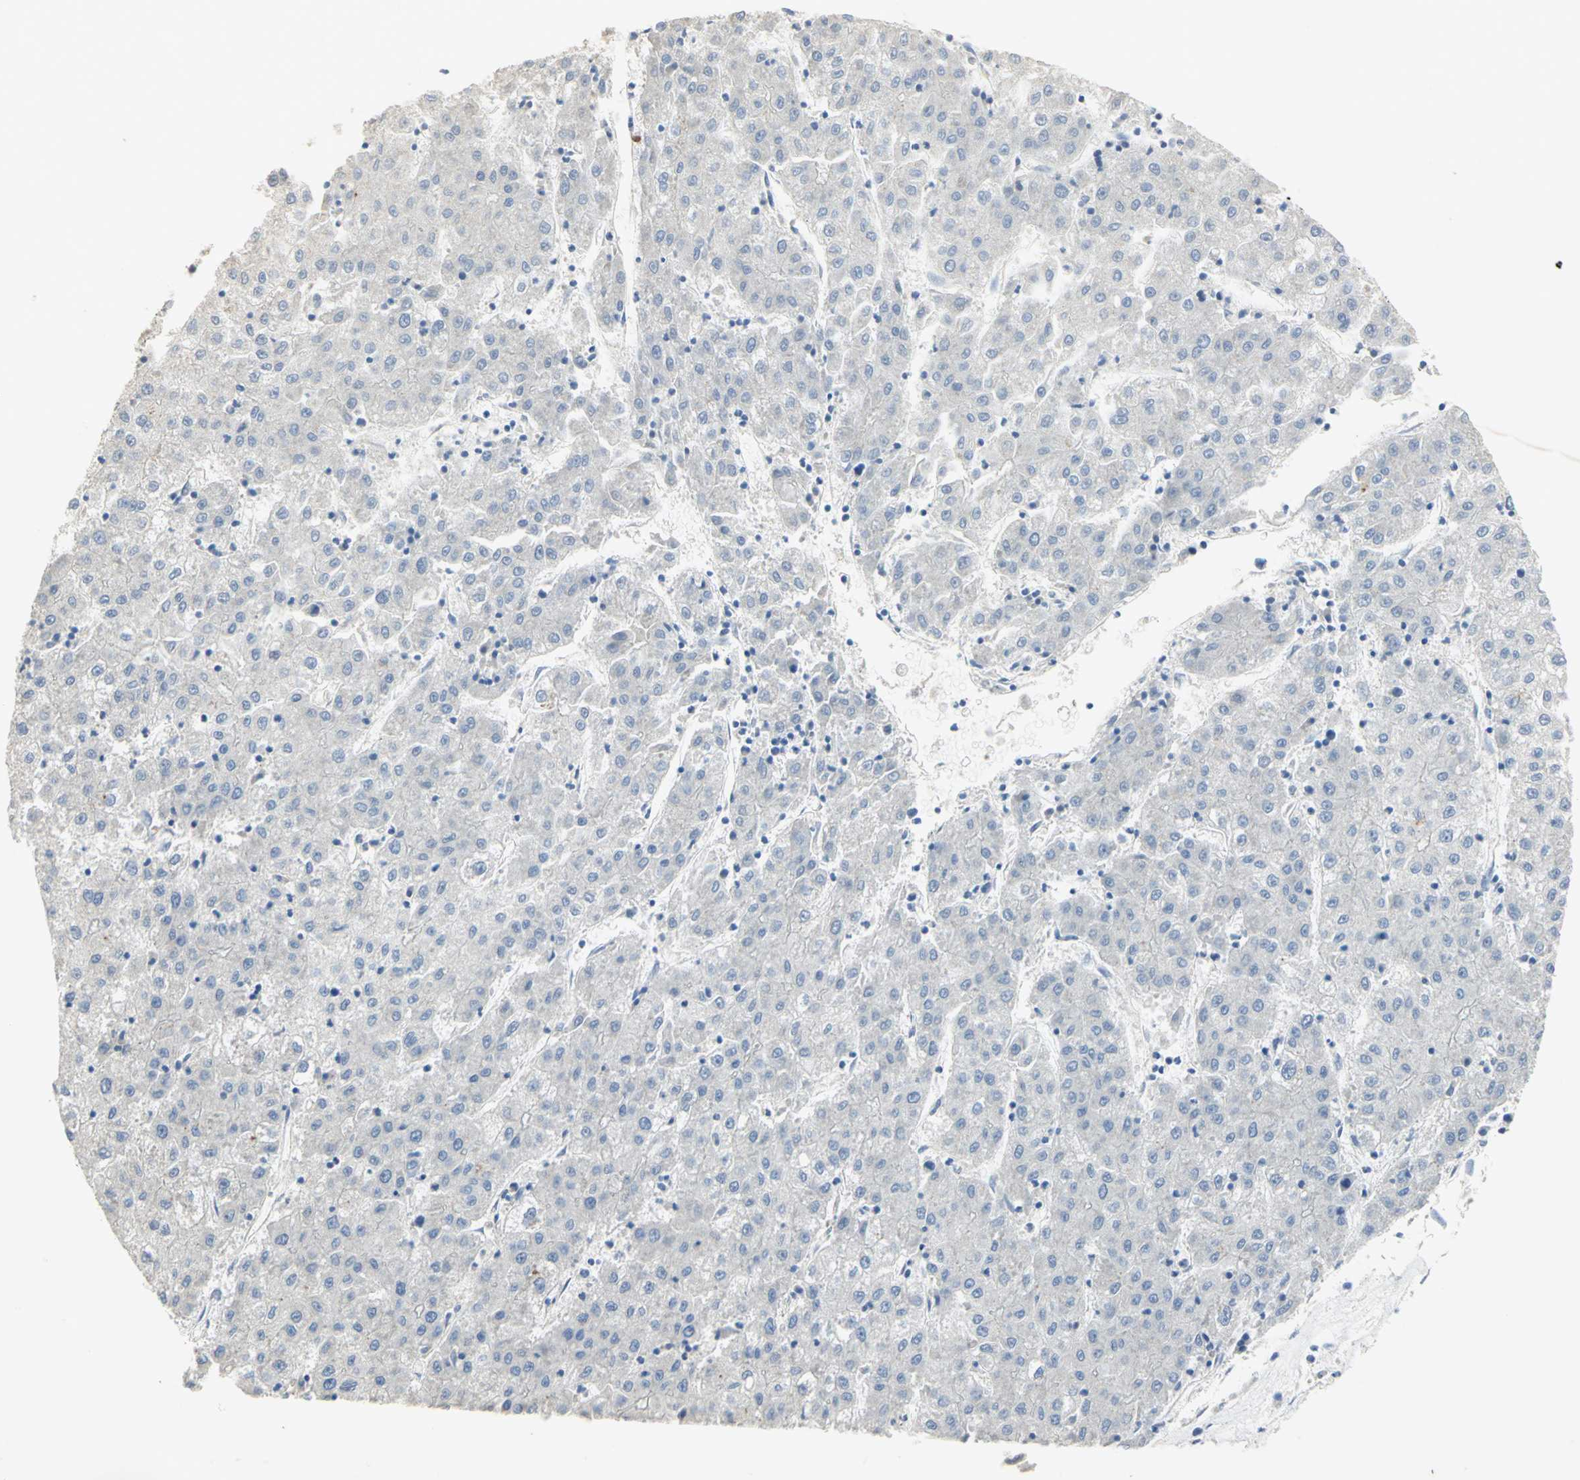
{"staining": {"intensity": "negative", "quantity": "none", "location": "none"}, "tissue": "liver cancer", "cell_type": "Tumor cells", "image_type": "cancer", "snomed": [{"axis": "morphology", "description": "Carcinoma, Hepatocellular, NOS"}, {"axis": "topography", "description": "Liver"}], "caption": "The micrograph exhibits no staining of tumor cells in liver cancer.", "gene": "PPIA", "patient": {"sex": "male", "age": 72}}